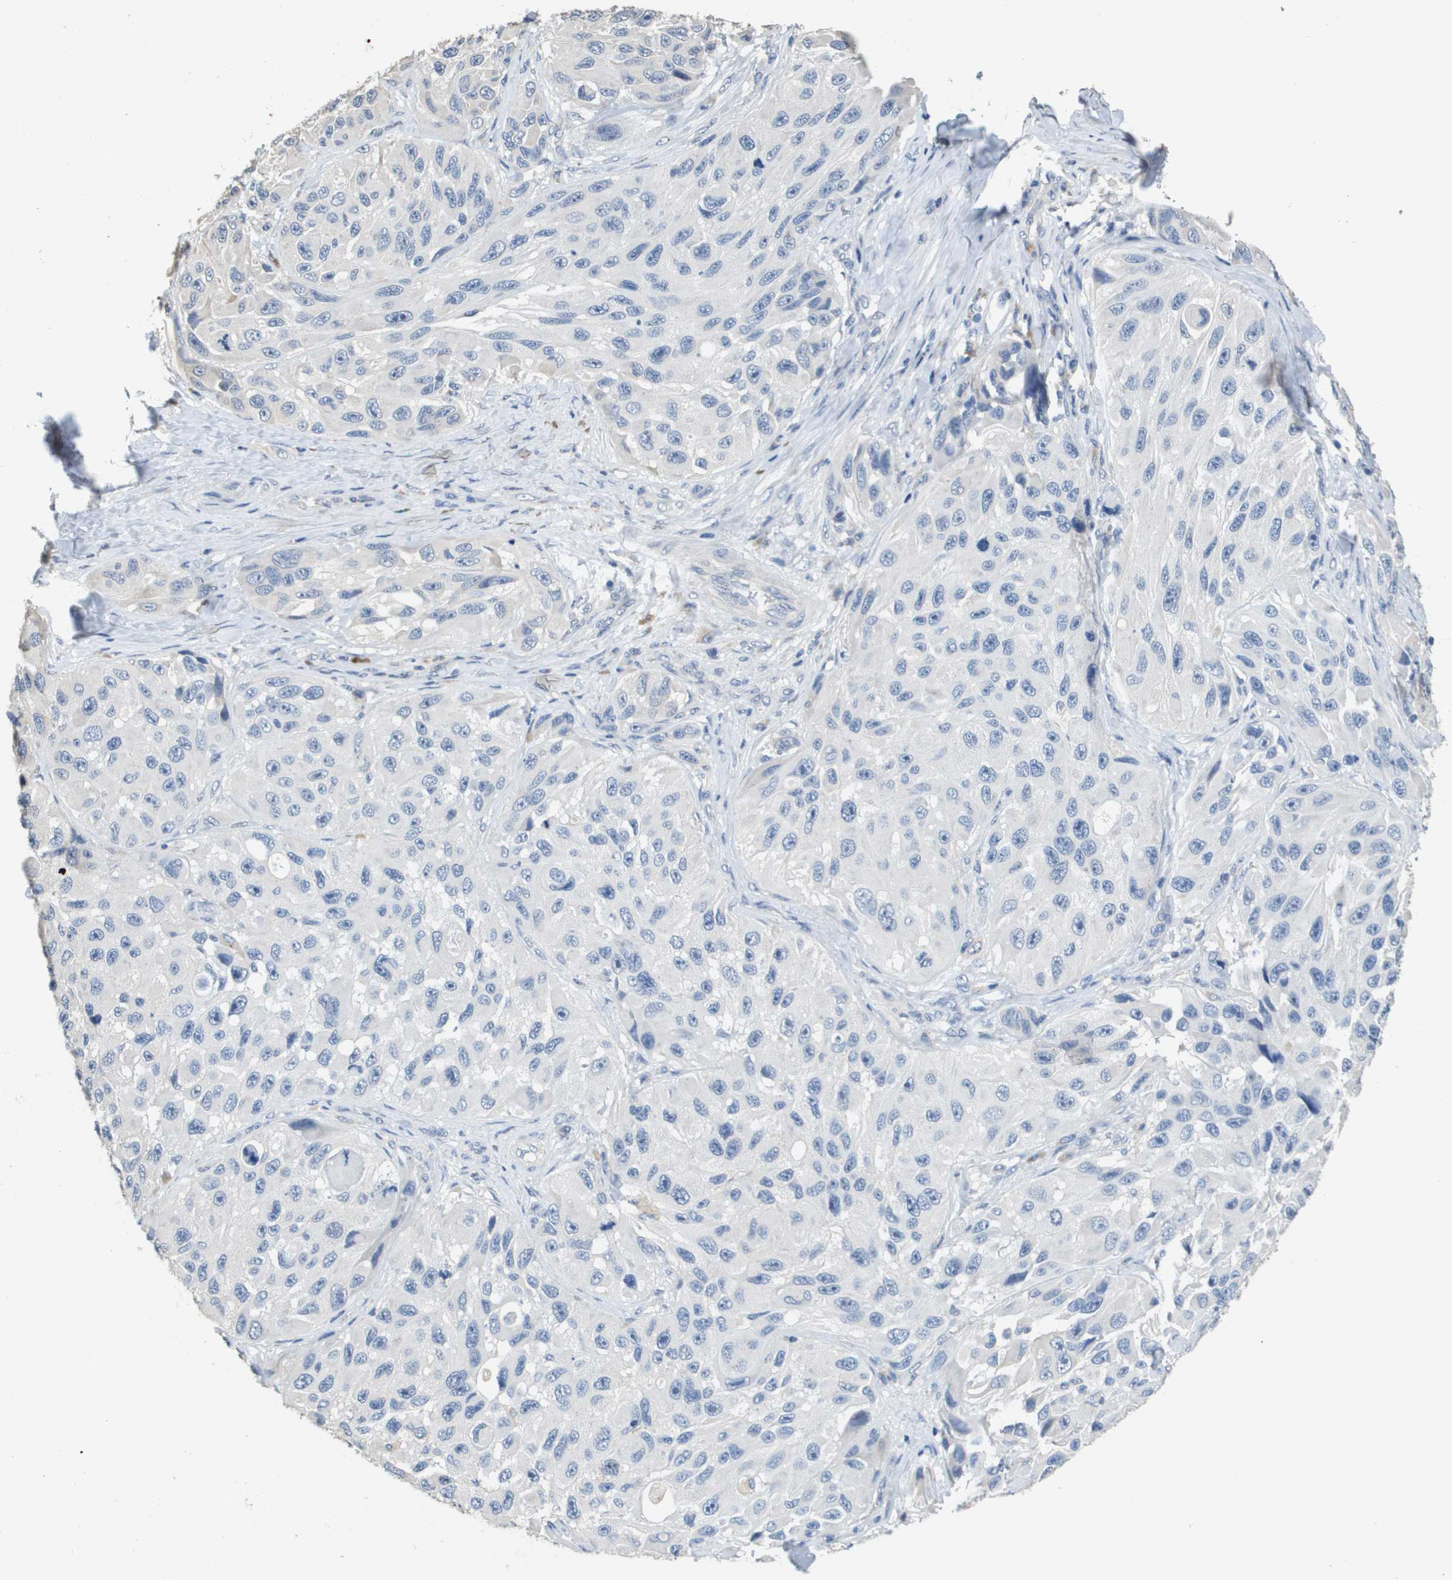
{"staining": {"intensity": "negative", "quantity": "none", "location": "none"}, "tissue": "melanoma", "cell_type": "Tumor cells", "image_type": "cancer", "snomed": [{"axis": "morphology", "description": "Malignant melanoma, NOS"}, {"axis": "topography", "description": "Skin"}], "caption": "This photomicrograph is of melanoma stained with immunohistochemistry to label a protein in brown with the nuclei are counter-stained blue. There is no positivity in tumor cells.", "gene": "MT3", "patient": {"sex": "female", "age": 73}}